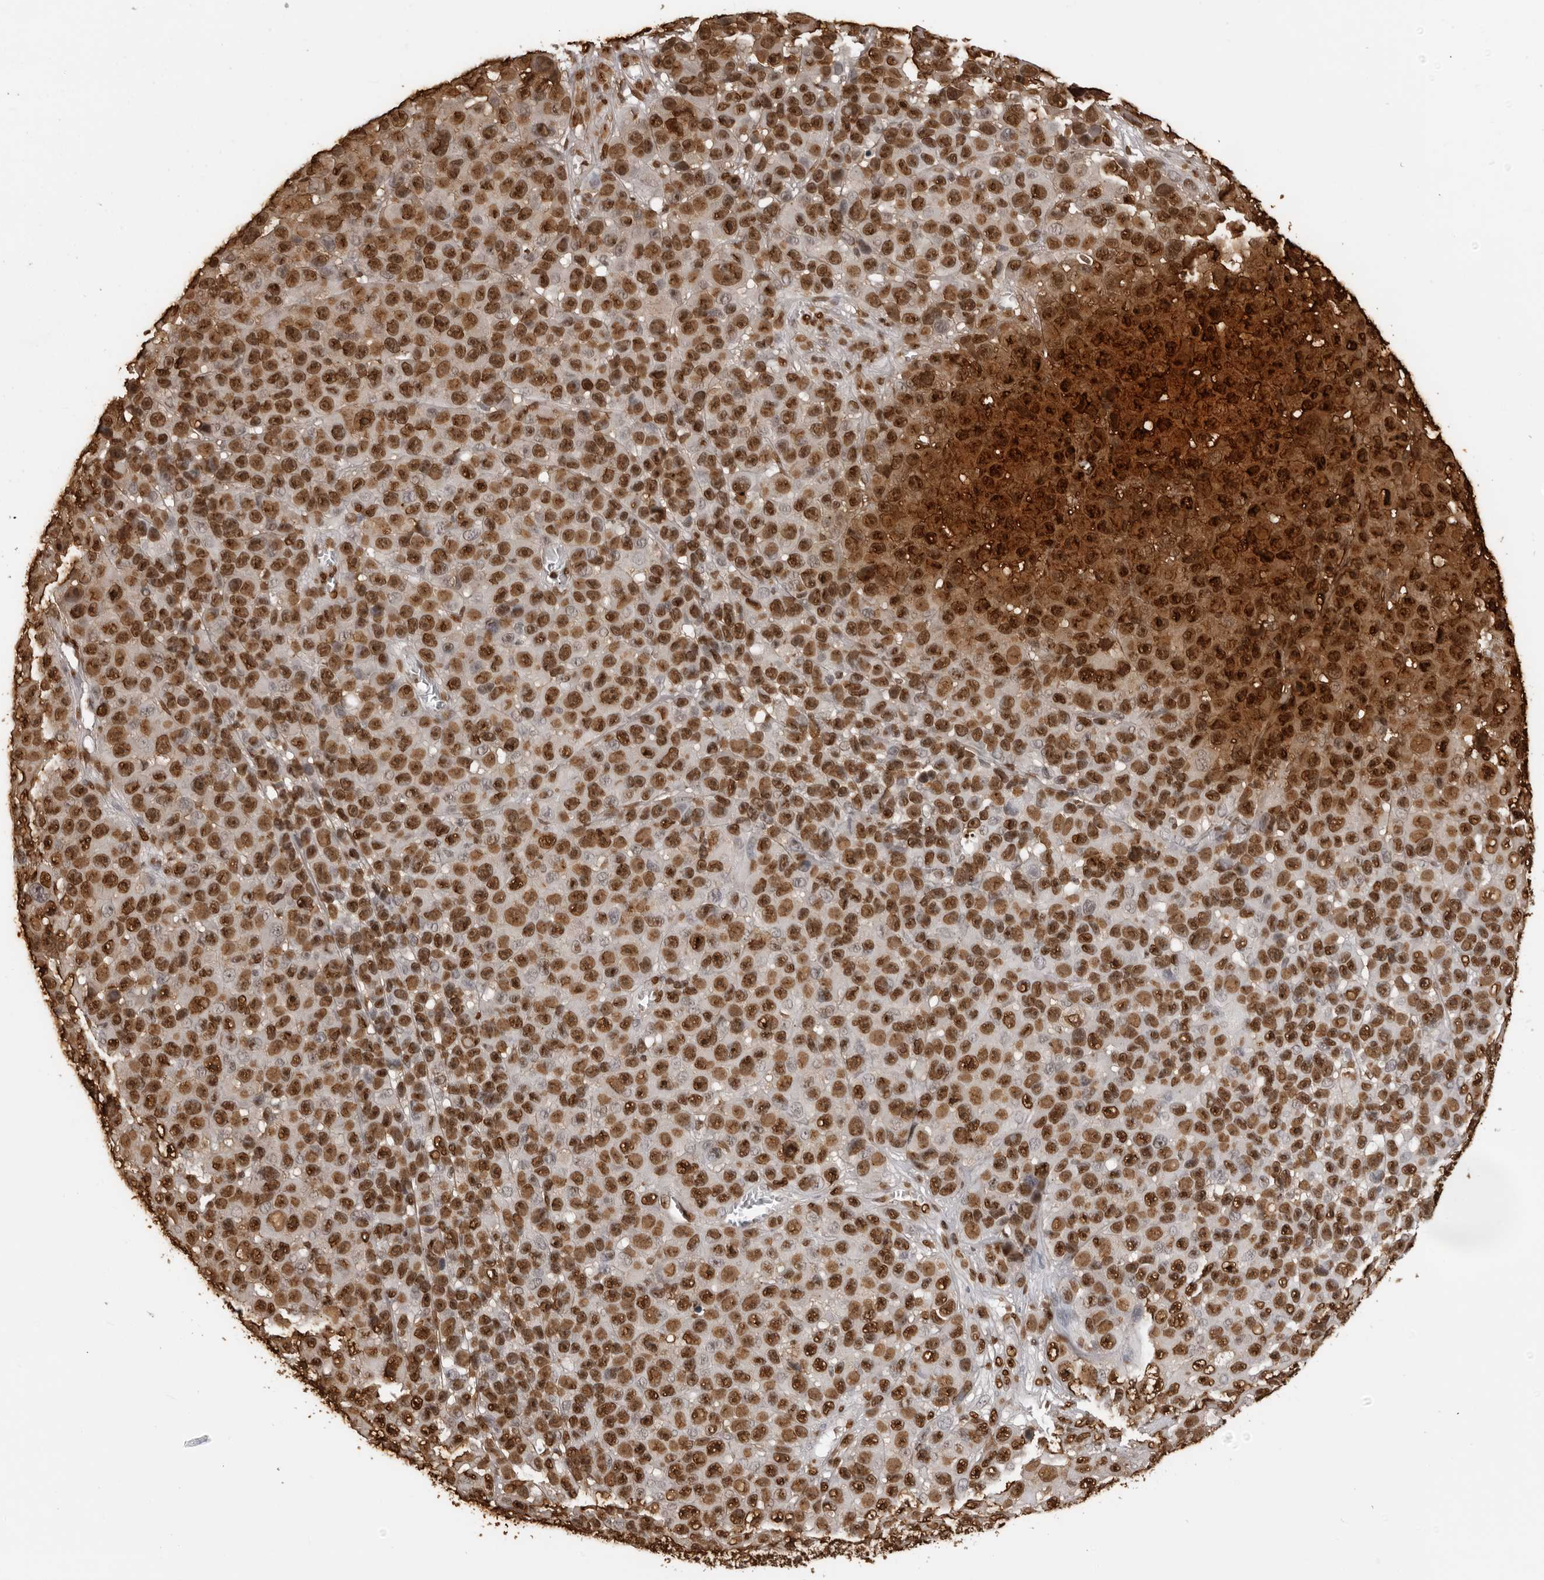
{"staining": {"intensity": "strong", "quantity": ">75%", "location": "nuclear"}, "tissue": "melanoma", "cell_type": "Tumor cells", "image_type": "cancer", "snomed": [{"axis": "morphology", "description": "Malignant melanoma, NOS"}, {"axis": "topography", "description": "Skin"}], "caption": "A photomicrograph showing strong nuclear staining in approximately >75% of tumor cells in melanoma, as visualized by brown immunohistochemical staining.", "gene": "ZFP91", "patient": {"sex": "male", "age": 53}}